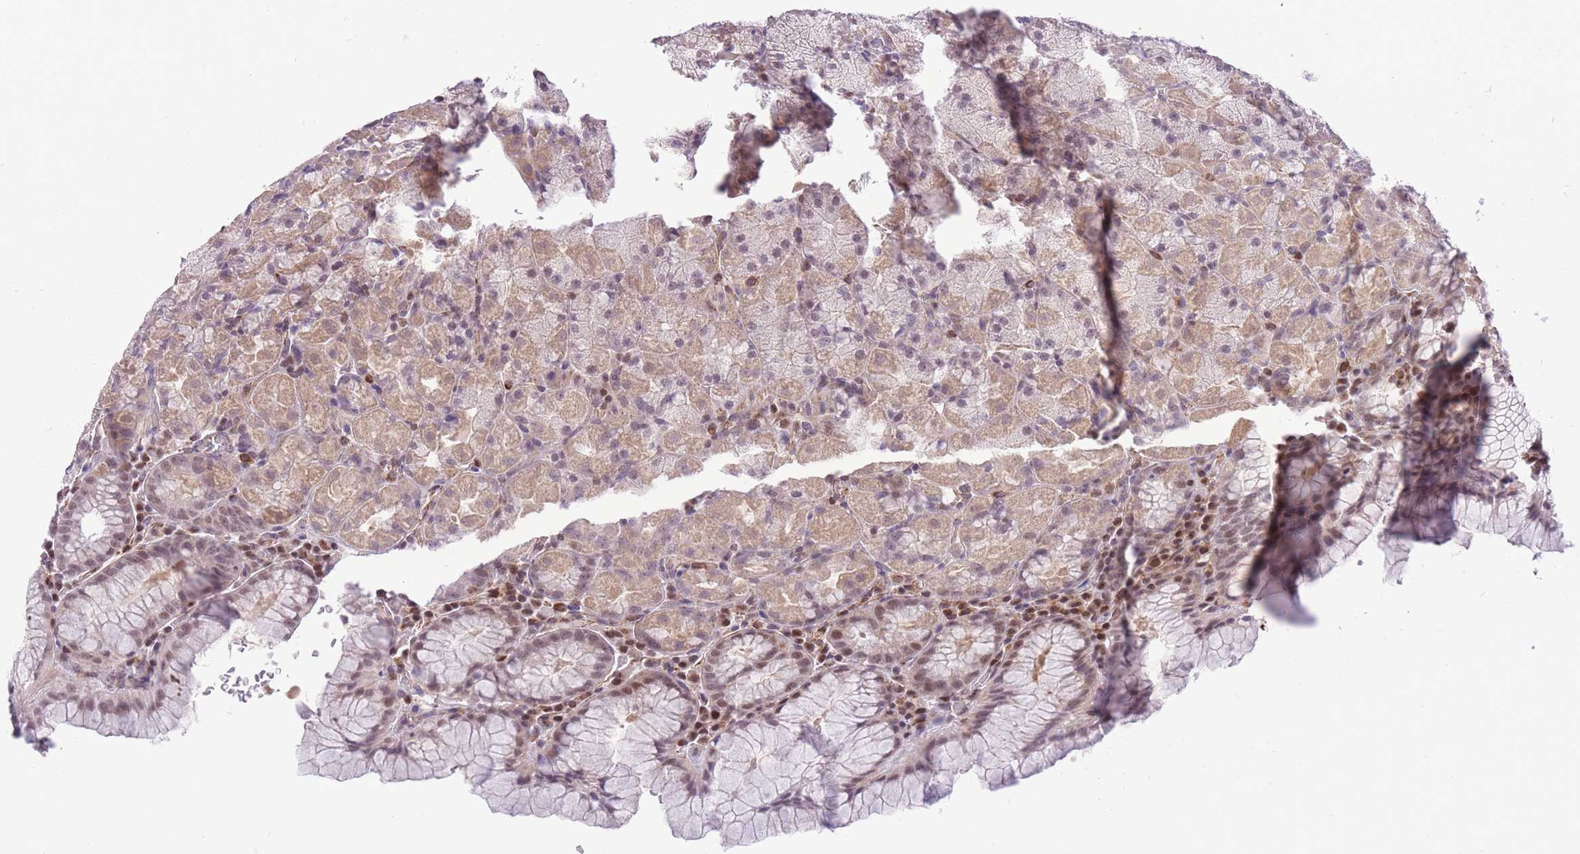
{"staining": {"intensity": "moderate", "quantity": "25%-75%", "location": "cytoplasmic/membranous,nuclear"}, "tissue": "stomach", "cell_type": "Glandular cells", "image_type": "normal", "snomed": [{"axis": "morphology", "description": "Normal tissue, NOS"}, {"axis": "topography", "description": "Stomach, upper"}, {"axis": "topography", "description": "Stomach, lower"}], "caption": "Stomach stained with IHC shows moderate cytoplasmic/membranous,nuclear staining in about 25%-75% of glandular cells. The staining was performed using DAB (3,3'-diaminobenzidine), with brown indicating positive protein expression. Nuclei are stained blue with hematoxylin.", "gene": "ELL", "patient": {"sex": "male", "age": 80}}